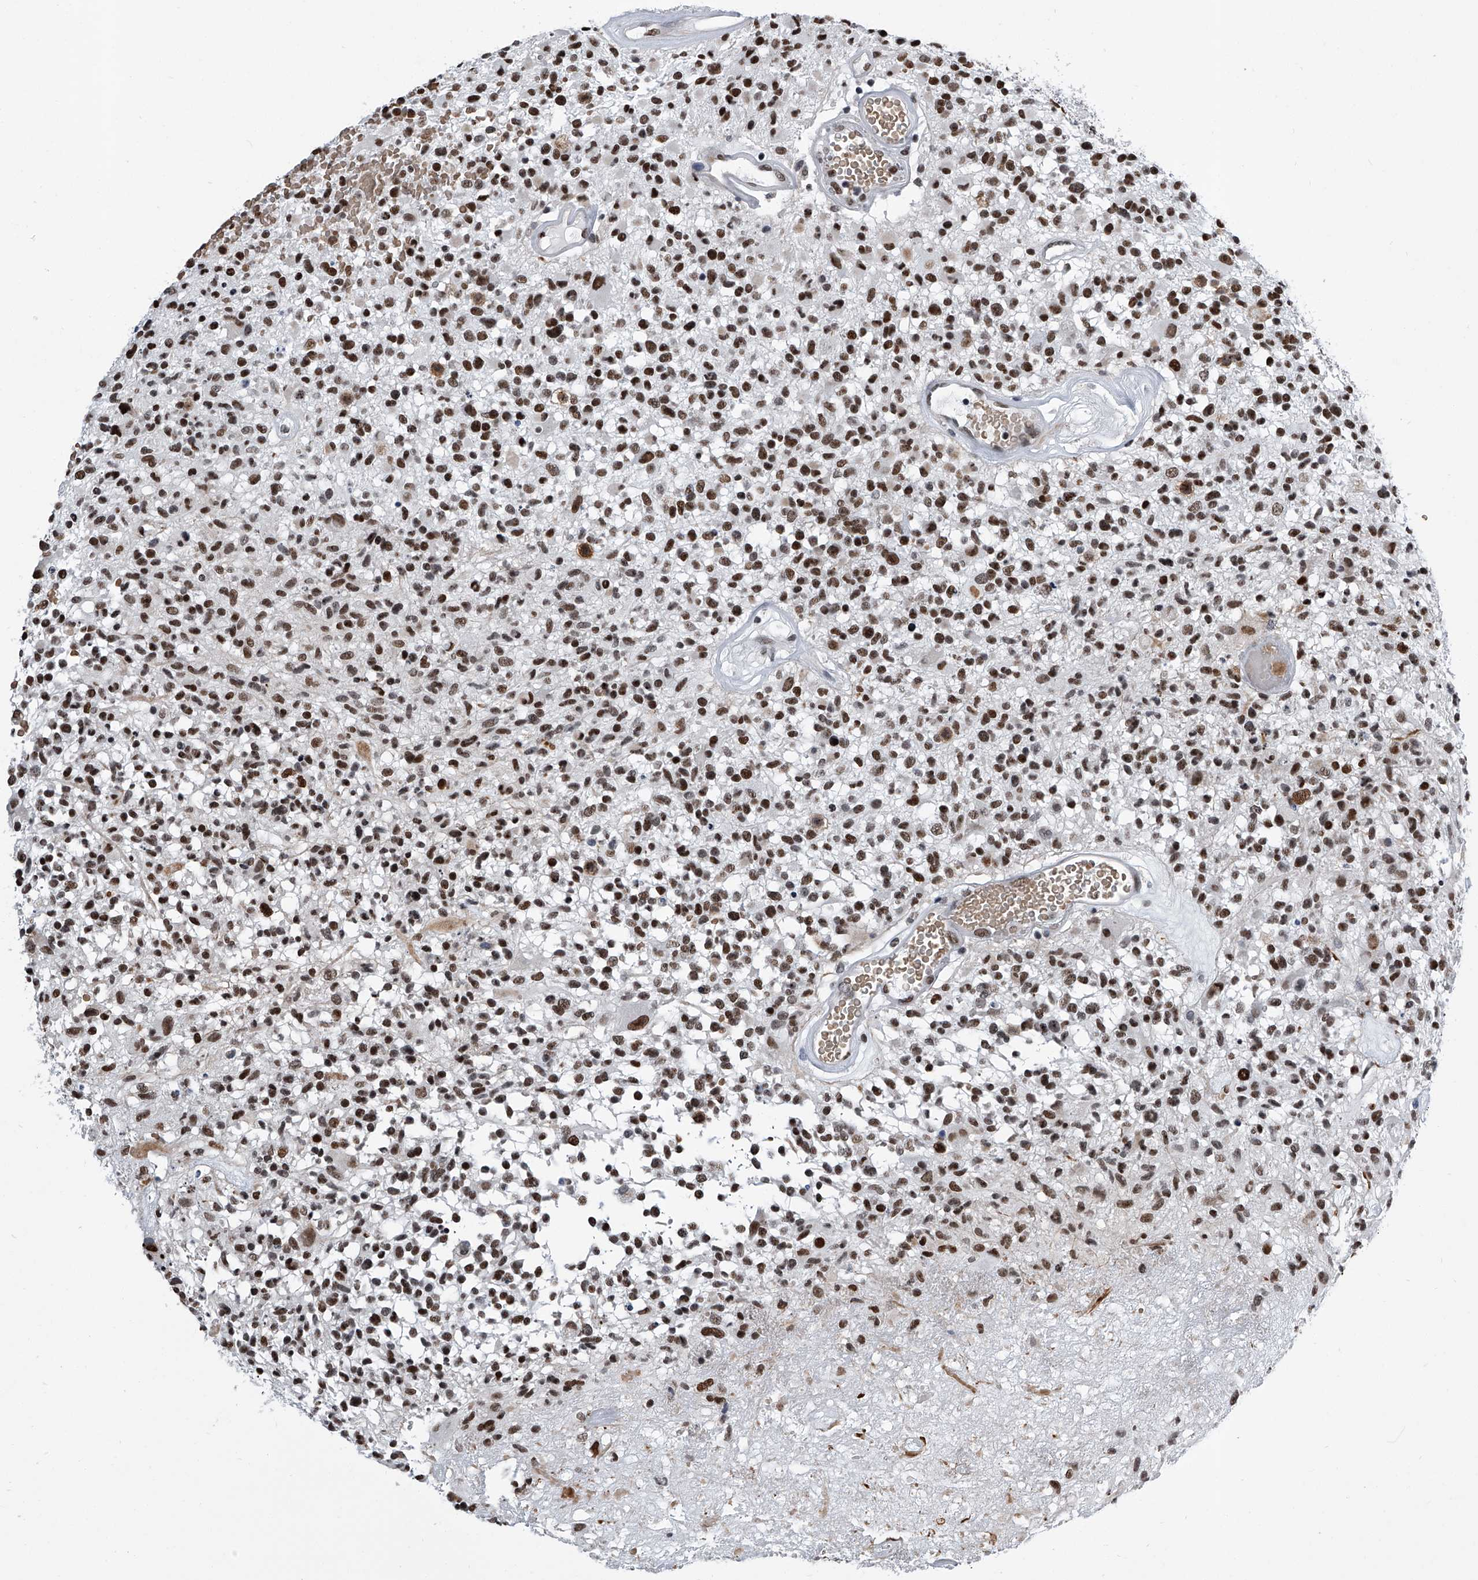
{"staining": {"intensity": "strong", "quantity": ">75%", "location": "nuclear"}, "tissue": "glioma", "cell_type": "Tumor cells", "image_type": "cancer", "snomed": [{"axis": "morphology", "description": "Glioma, malignant, High grade"}, {"axis": "morphology", "description": "Glioblastoma, NOS"}, {"axis": "topography", "description": "Brain"}], "caption": "A brown stain shows strong nuclear expression of a protein in human glioma tumor cells. Immunohistochemistry (ihc) stains the protein of interest in brown and the nuclei are stained blue.", "gene": "SIM2", "patient": {"sex": "male", "age": 60}}